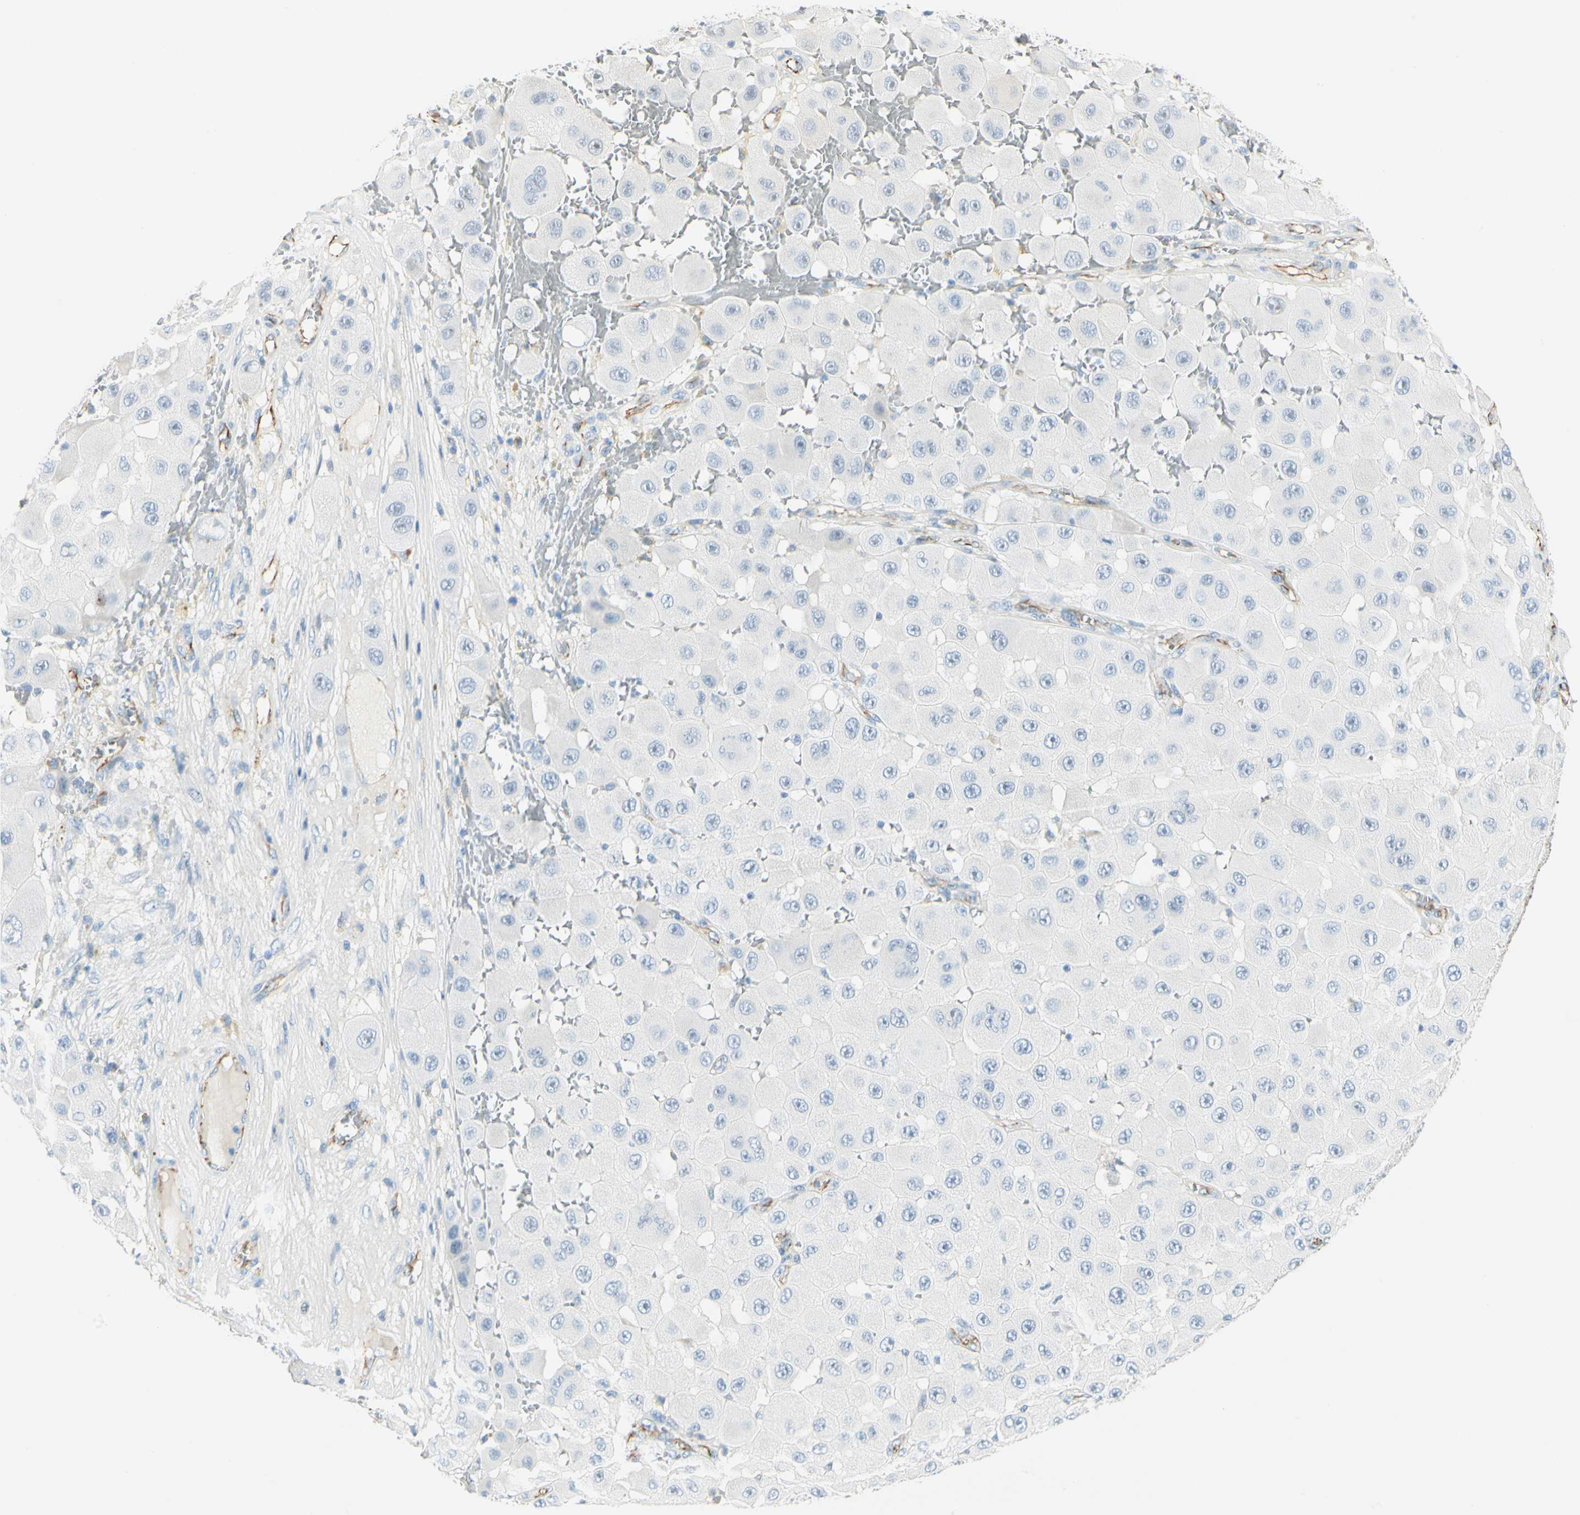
{"staining": {"intensity": "negative", "quantity": "none", "location": "none"}, "tissue": "melanoma", "cell_type": "Tumor cells", "image_type": "cancer", "snomed": [{"axis": "morphology", "description": "Malignant melanoma, NOS"}, {"axis": "topography", "description": "Skin"}], "caption": "An image of human melanoma is negative for staining in tumor cells. (DAB (3,3'-diaminobenzidine) immunohistochemistry (IHC) visualized using brightfield microscopy, high magnification).", "gene": "VPS9D1", "patient": {"sex": "female", "age": 81}}